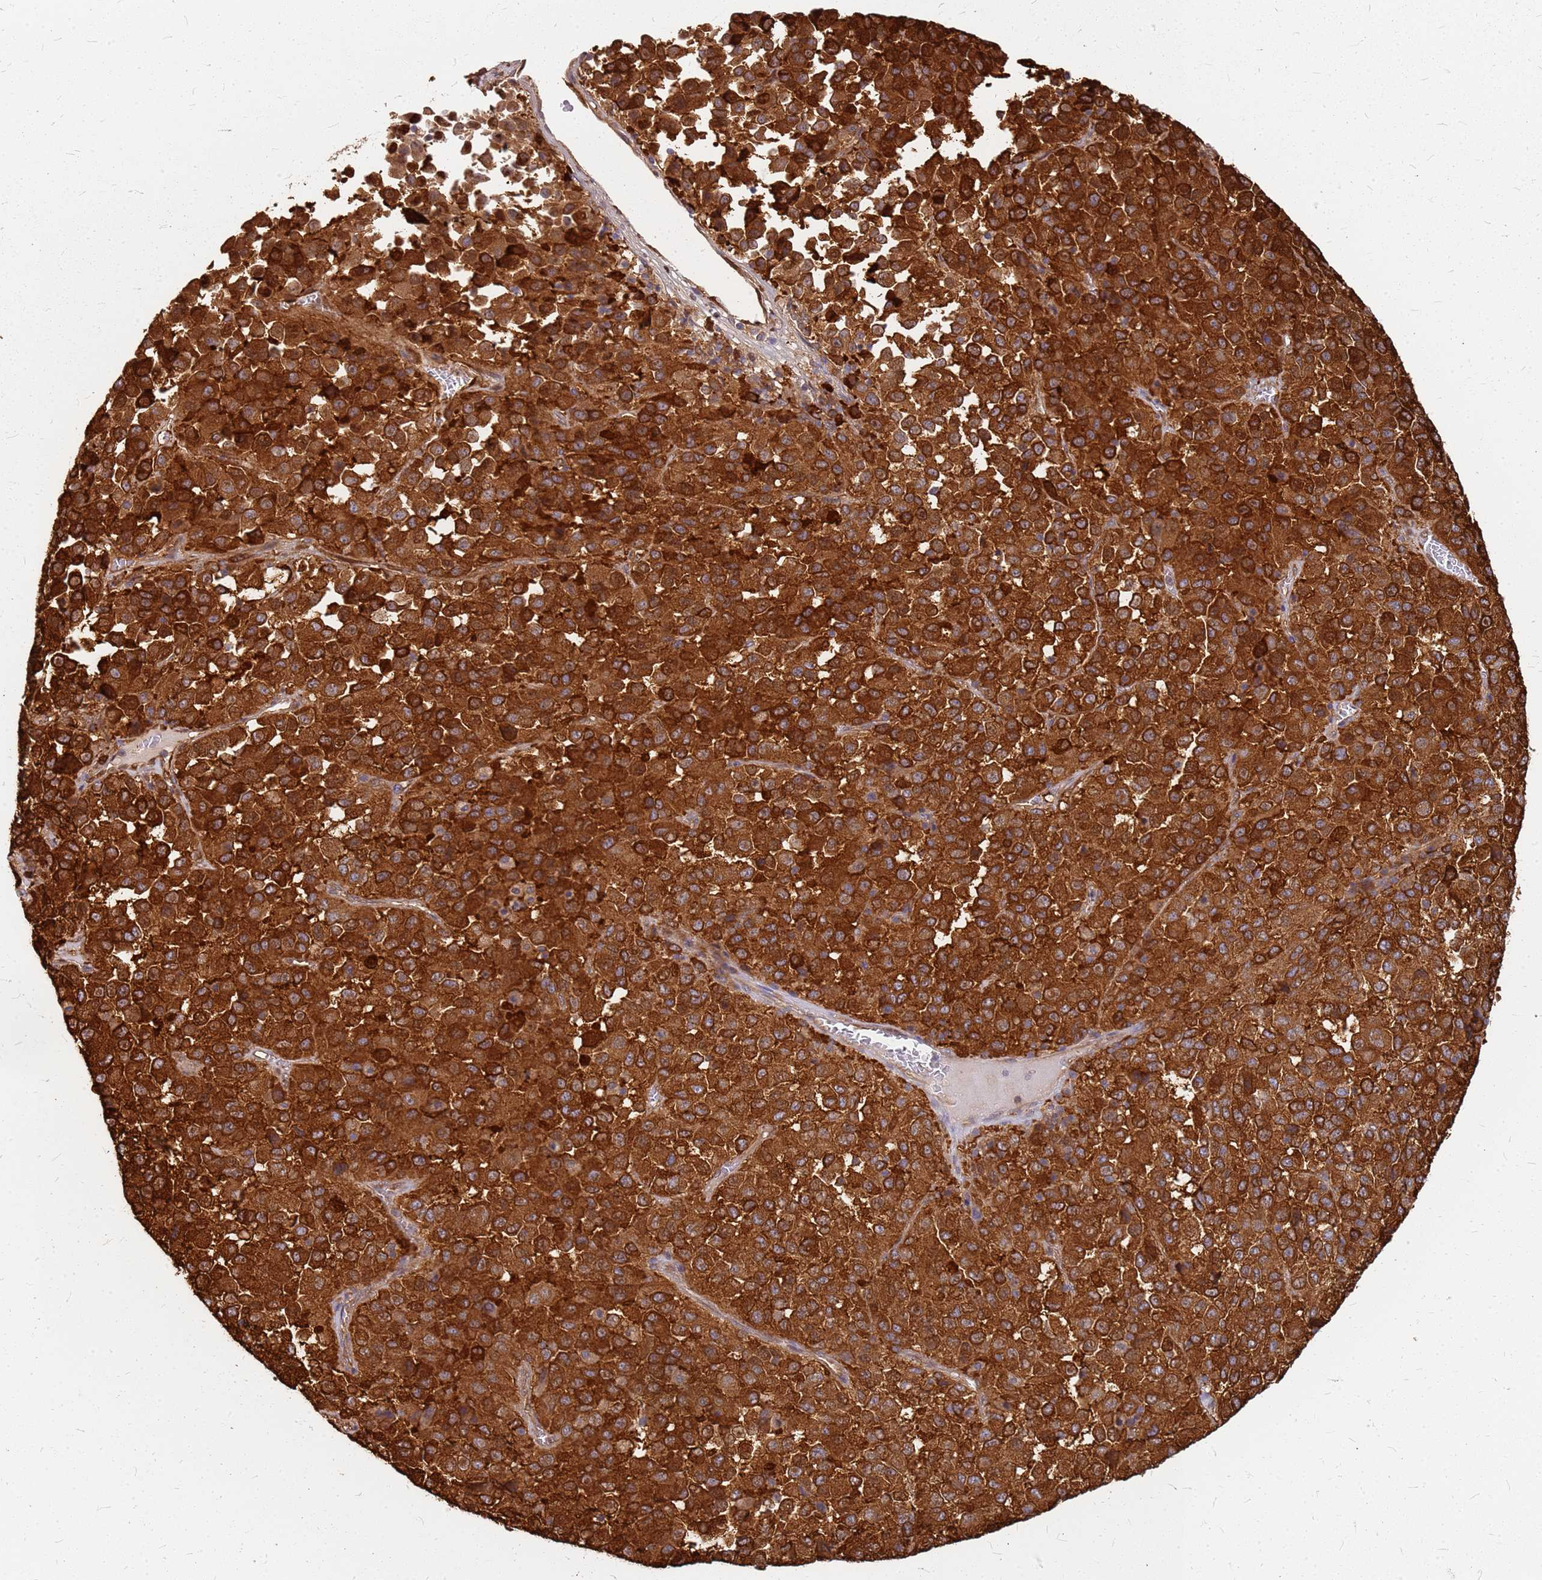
{"staining": {"intensity": "strong", "quantity": ">75%", "location": "cytoplasmic/membranous"}, "tissue": "melanoma", "cell_type": "Tumor cells", "image_type": "cancer", "snomed": [{"axis": "morphology", "description": "Malignant melanoma, Metastatic site"}, {"axis": "topography", "description": "Lung"}], "caption": "Strong cytoplasmic/membranous protein staining is identified in about >75% of tumor cells in malignant melanoma (metastatic site).", "gene": "HDX", "patient": {"sex": "male", "age": 64}}